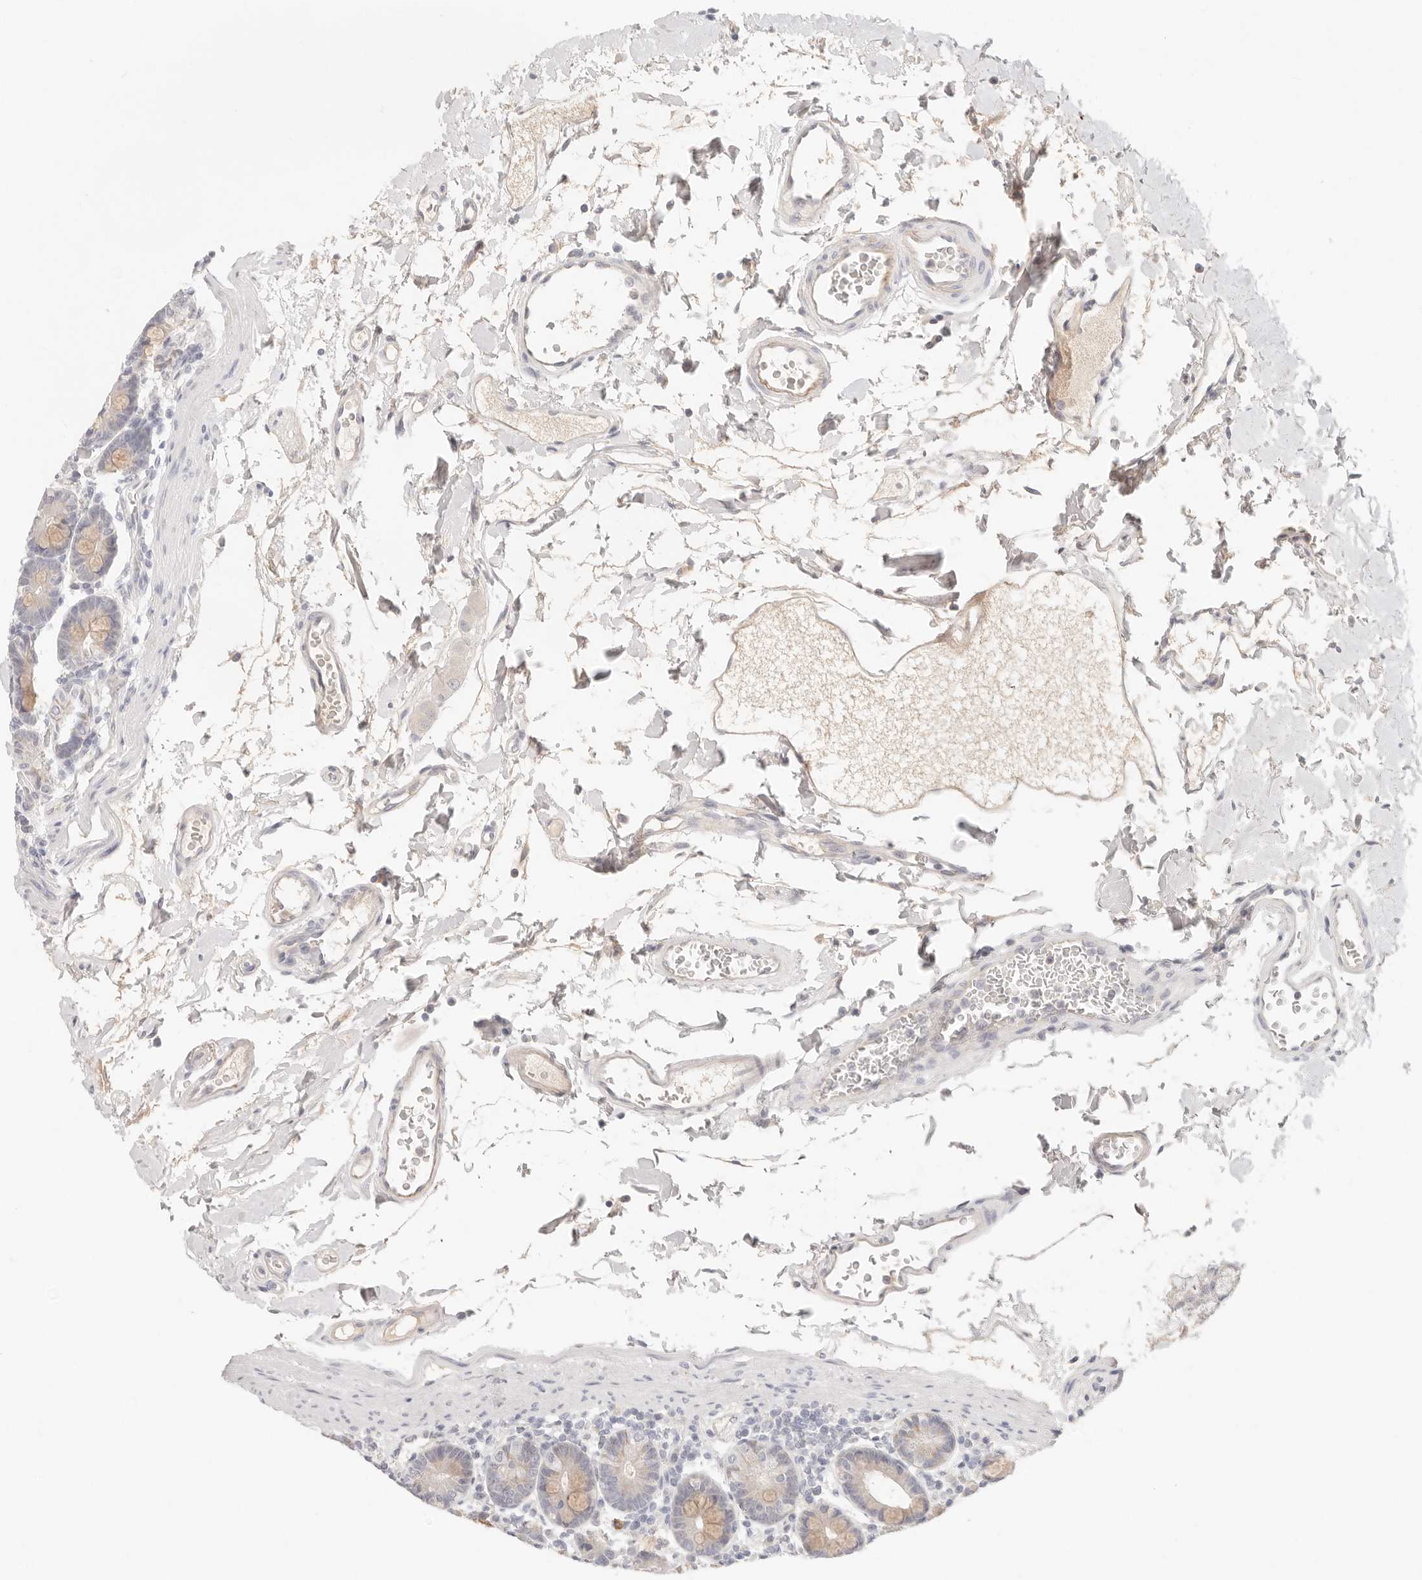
{"staining": {"intensity": "moderate", "quantity": "25%-75%", "location": "cytoplasmic/membranous"}, "tissue": "duodenum", "cell_type": "Glandular cells", "image_type": "normal", "snomed": [{"axis": "morphology", "description": "Normal tissue, NOS"}, {"axis": "morphology", "description": "Adenocarcinoma, NOS"}, {"axis": "topography", "description": "Pancreas"}, {"axis": "topography", "description": "Duodenum"}], "caption": "IHC histopathology image of benign duodenum: human duodenum stained using IHC demonstrates medium levels of moderate protein expression localized specifically in the cytoplasmic/membranous of glandular cells, appearing as a cytoplasmic/membranous brown color.", "gene": "SPHK1", "patient": {"sex": "male", "age": 50}}